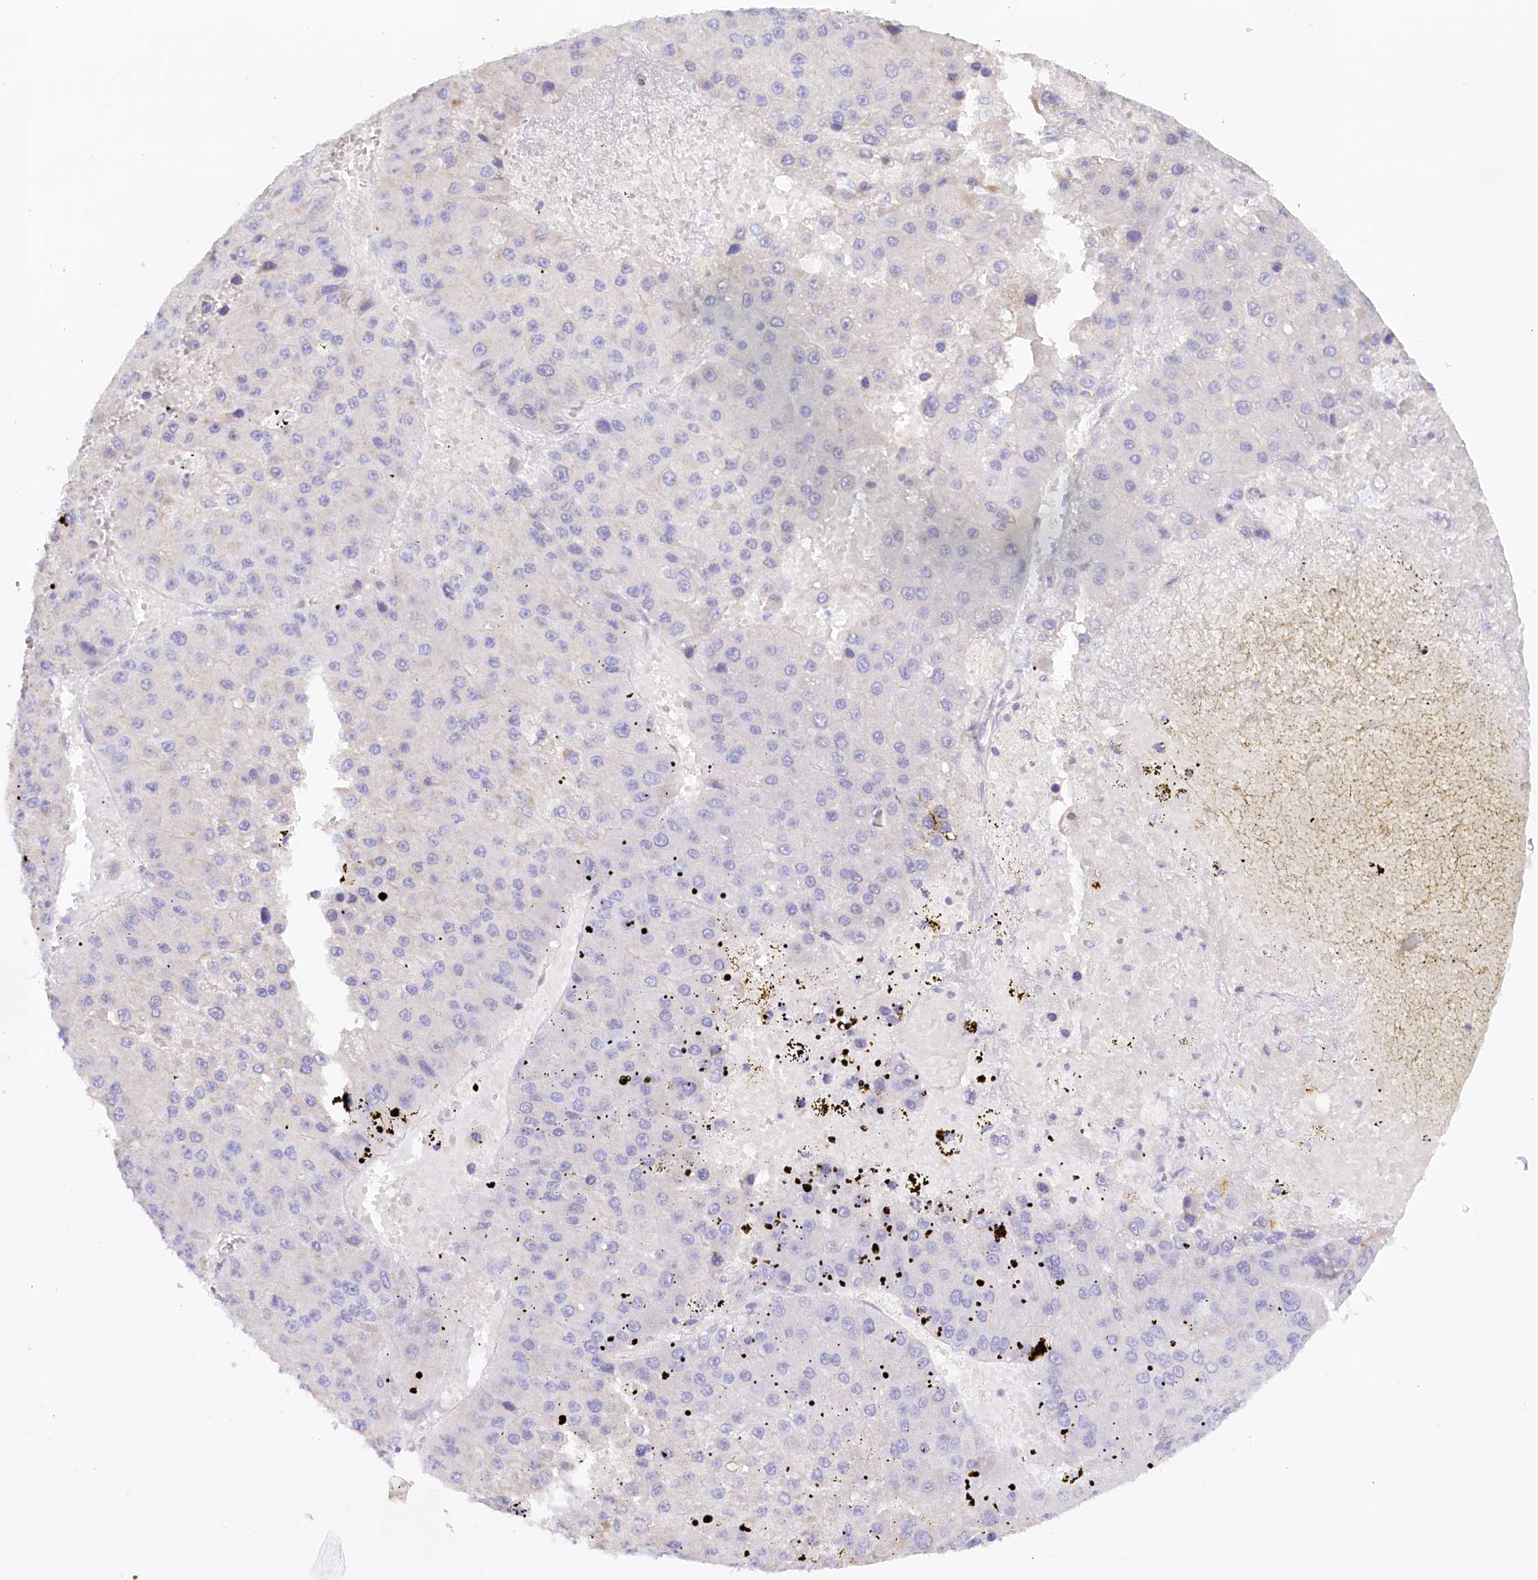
{"staining": {"intensity": "negative", "quantity": "none", "location": "none"}, "tissue": "liver cancer", "cell_type": "Tumor cells", "image_type": "cancer", "snomed": [{"axis": "morphology", "description": "Carcinoma, Hepatocellular, NOS"}, {"axis": "topography", "description": "Liver"}], "caption": "IHC histopathology image of neoplastic tissue: liver cancer stained with DAB reveals no significant protein positivity in tumor cells. Nuclei are stained in blue.", "gene": "PSAPL1", "patient": {"sex": "female", "age": 73}}